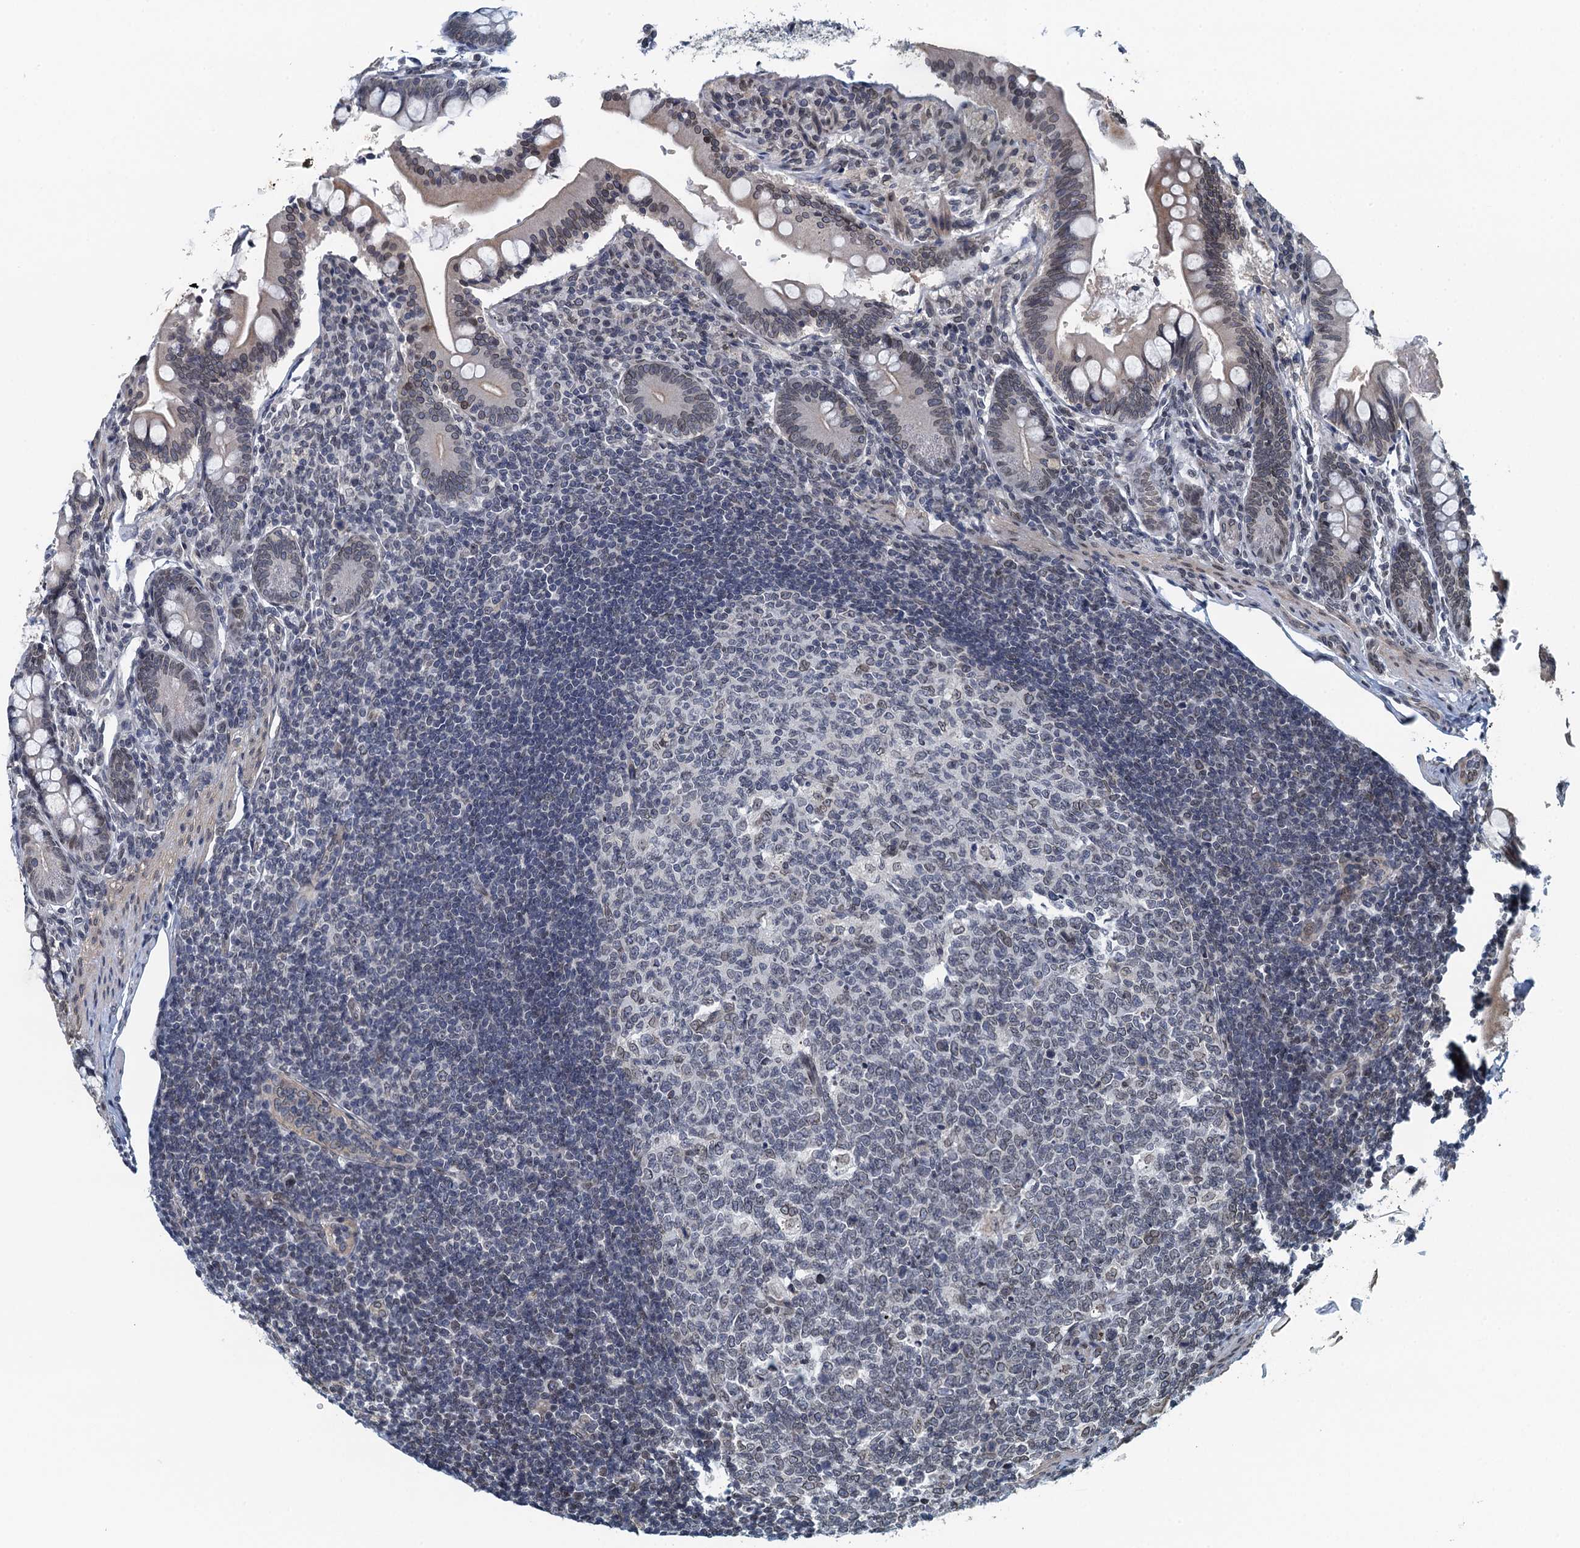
{"staining": {"intensity": "weak", "quantity": "<25%", "location": "cytoplasmic/membranous,nuclear"}, "tissue": "small intestine", "cell_type": "Glandular cells", "image_type": "normal", "snomed": [{"axis": "morphology", "description": "Normal tissue, NOS"}, {"axis": "topography", "description": "Small intestine"}], "caption": "IHC photomicrograph of benign small intestine: small intestine stained with DAB shows no significant protein positivity in glandular cells. (DAB immunohistochemistry (IHC) visualized using brightfield microscopy, high magnification).", "gene": "CCDC34", "patient": {"sex": "male", "age": 7}}